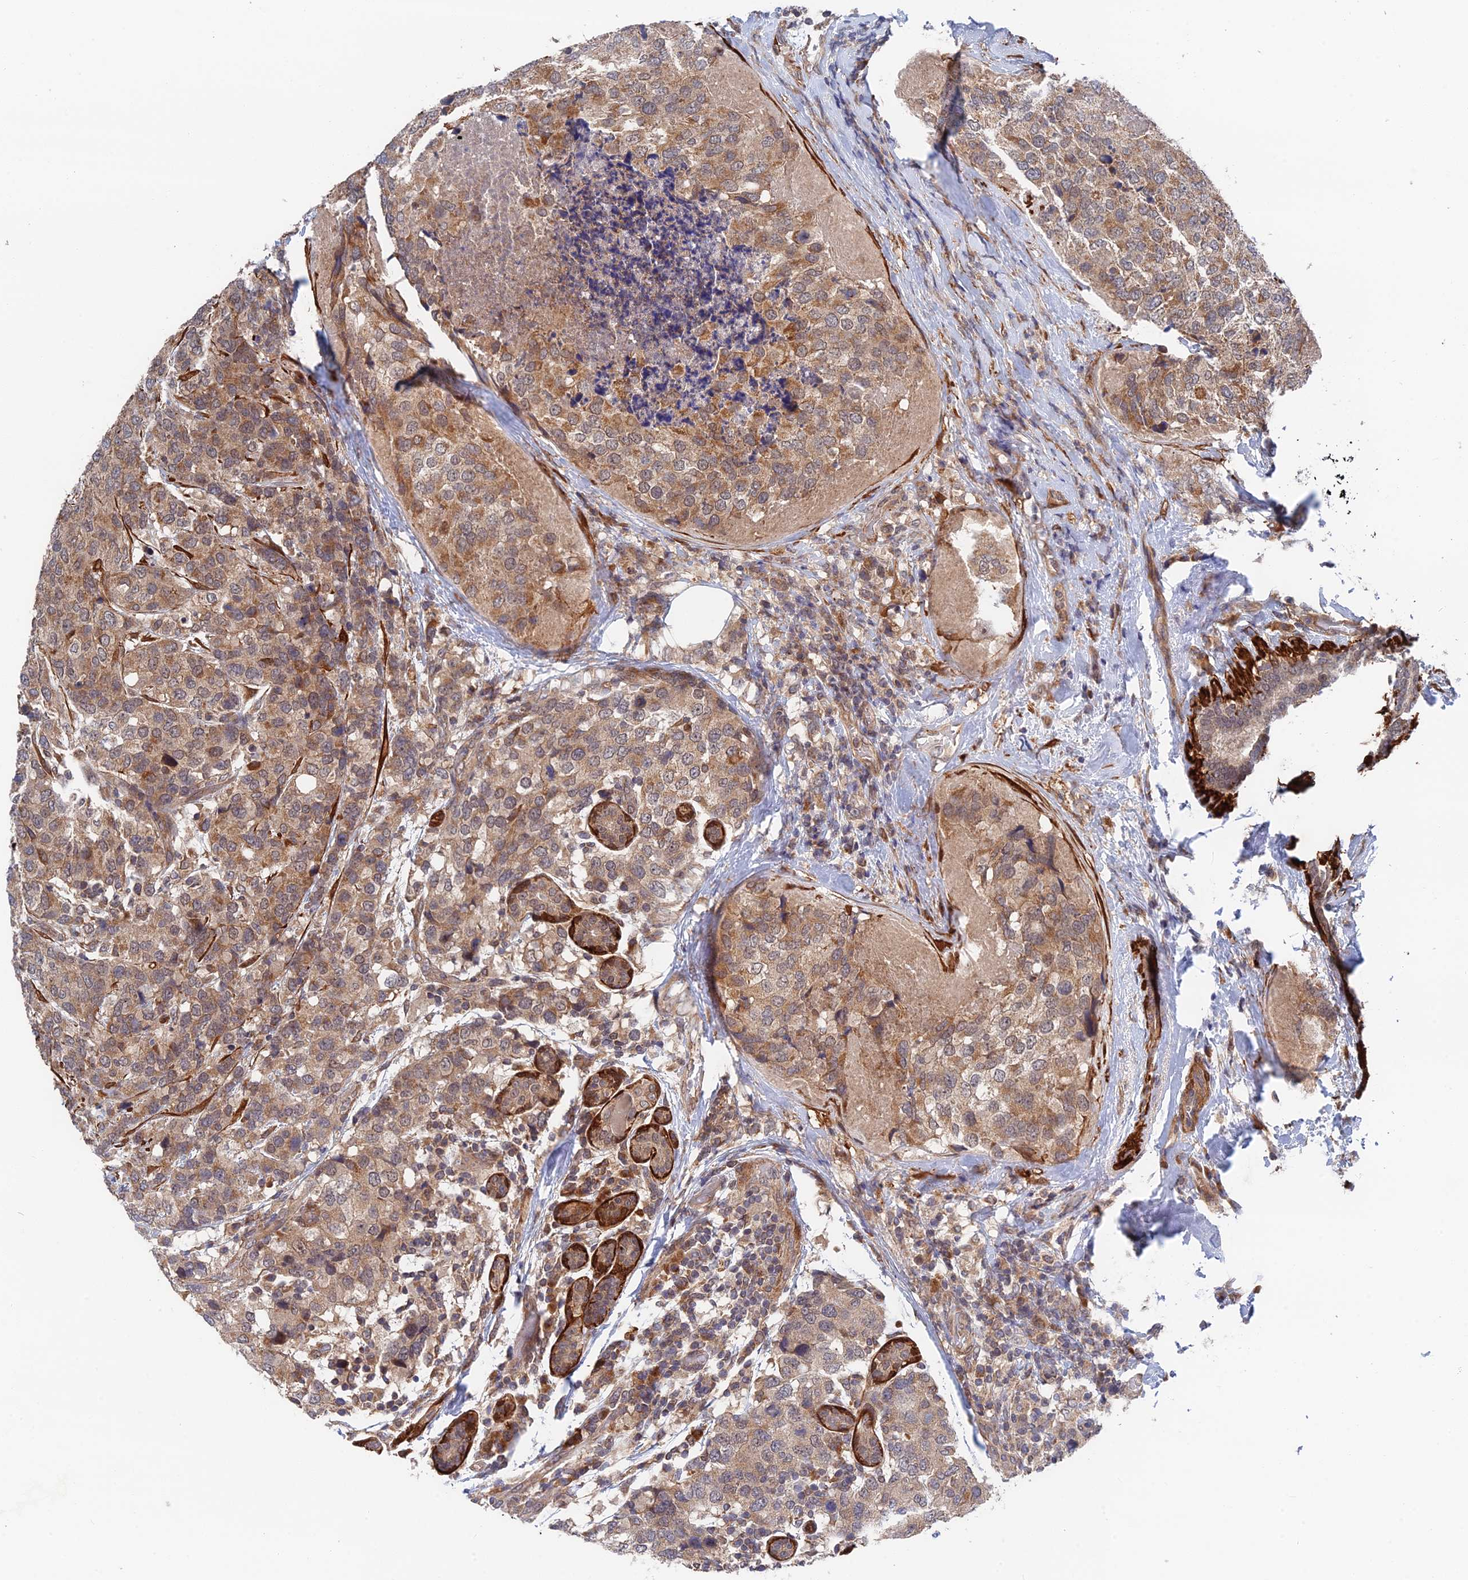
{"staining": {"intensity": "moderate", "quantity": ">75%", "location": "cytoplasmic/membranous"}, "tissue": "breast cancer", "cell_type": "Tumor cells", "image_type": "cancer", "snomed": [{"axis": "morphology", "description": "Lobular carcinoma"}, {"axis": "topography", "description": "Breast"}], "caption": "Immunohistochemical staining of human breast cancer exhibits moderate cytoplasmic/membranous protein positivity in about >75% of tumor cells. The protein is shown in brown color, while the nuclei are stained blue.", "gene": "ZNF320", "patient": {"sex": "female", "age": 59}}